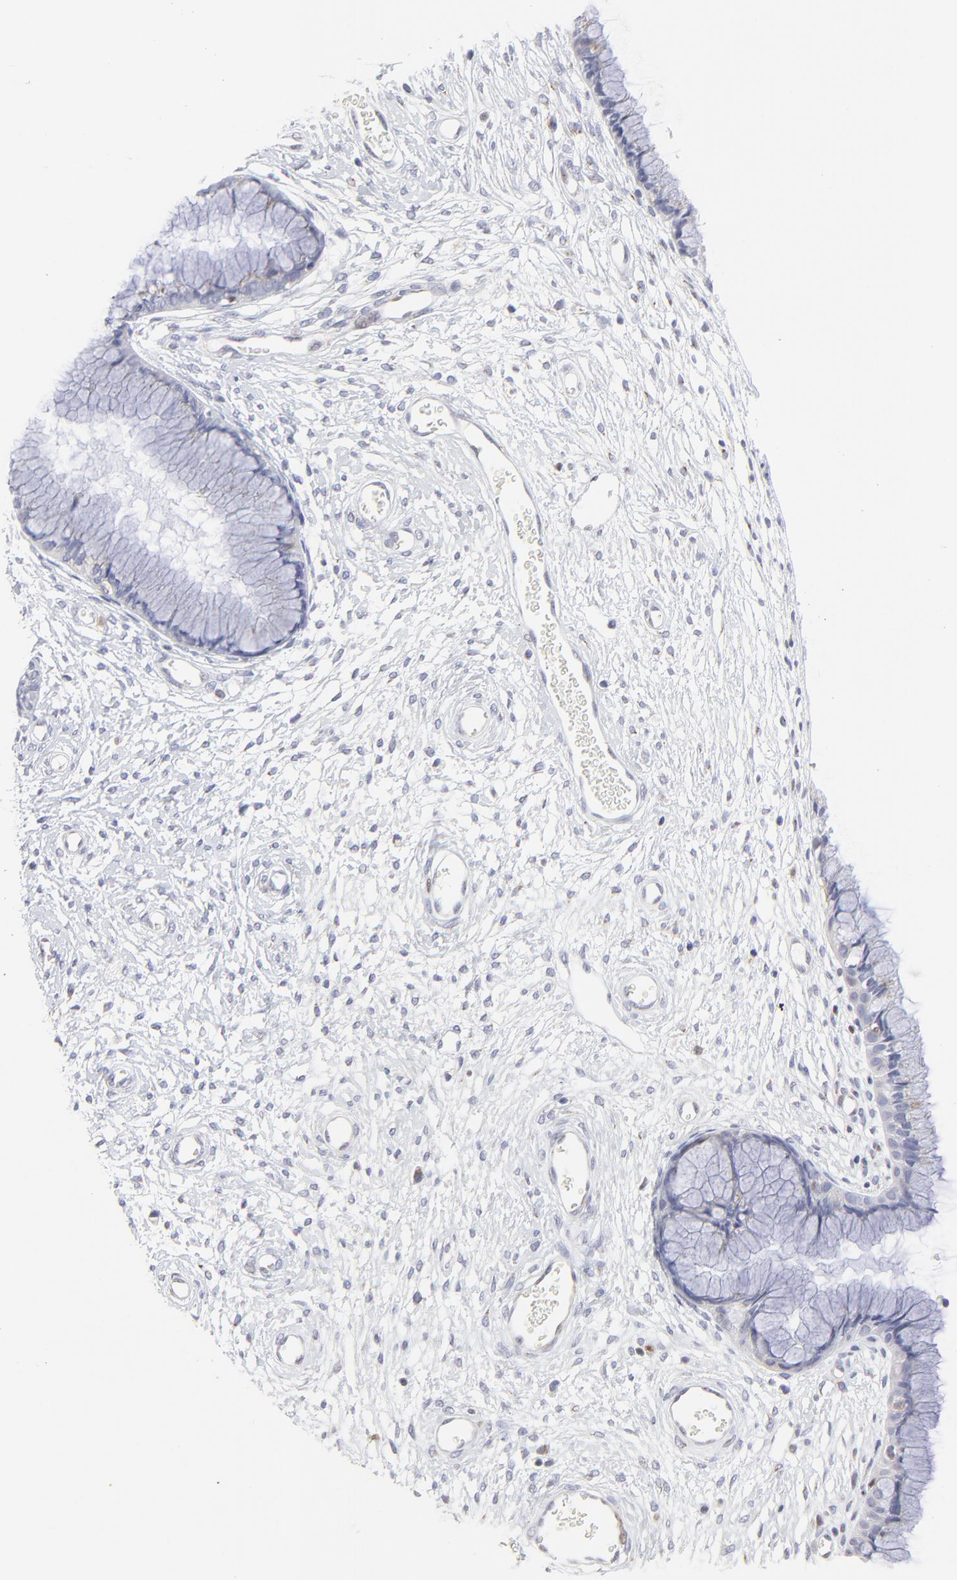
{"staining": {"intensity": "negative", "quantity": "none", "location": "none"}, "tissue": "cervix", "cell_type": "Glandular cells", "image_type": "normal", "snomed": [{"axis": "morphology", "description": "Normal tissue, NOS"}, {"axis": "topography", "description": "Cervix"}], "caption": "Immunohistochemistry (IHC) image of benign cervix stained for a protein (brown), which exhibits no positivity in glandular cells.", "gene": "NCAPH", "patient": {"sex": "female", "age": 55}}